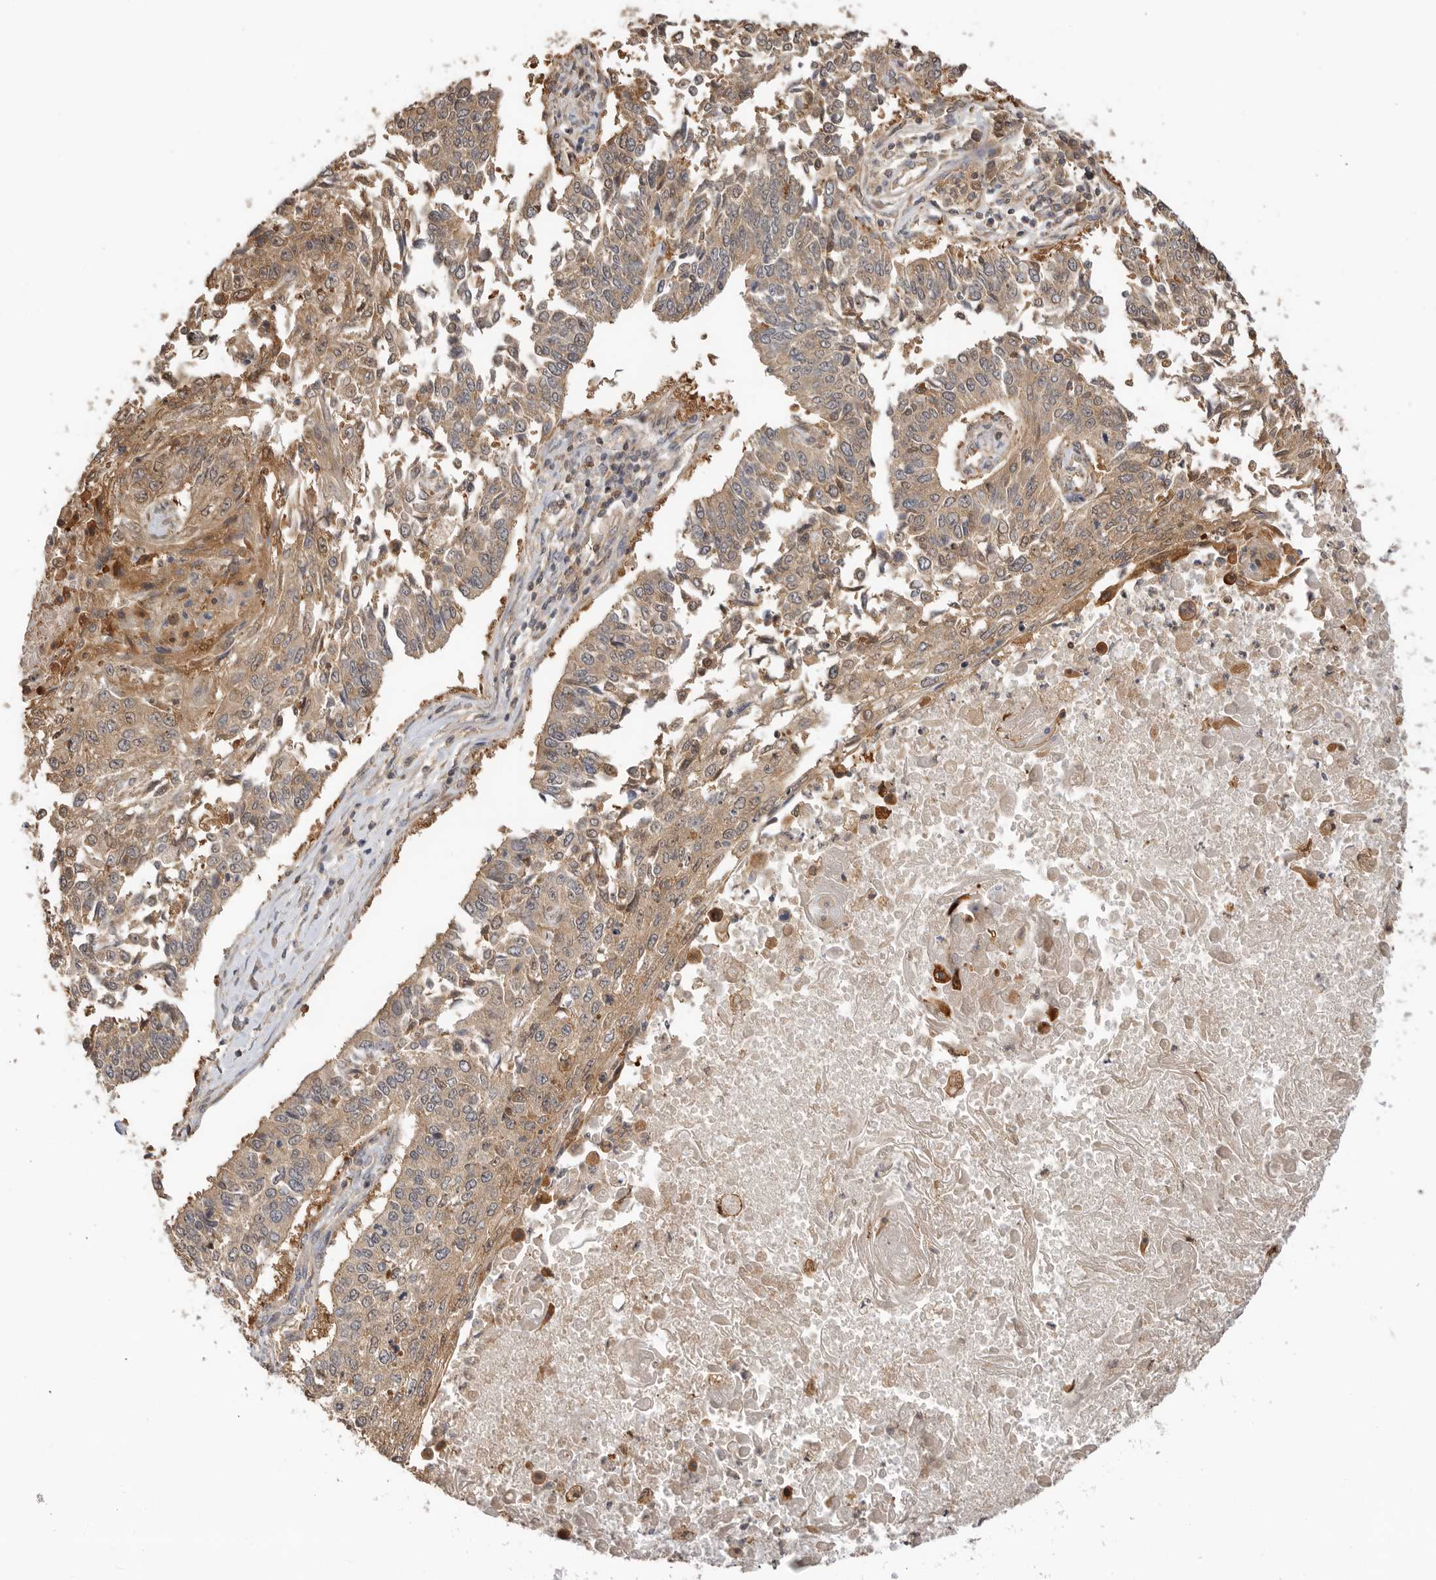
{"staining": {"intensity": "moderate", "quantity": "25%-75%", "location": "cytoplasmic/membranous"}, "tissue": "lung cancer", "cell_type": "Tumor cells", "image_type": "cancer", "snomed": [{"axis": "morphology", "description": "Normal tissue, NOS"}, {"axis": "morphology", "description": "Squamous cell carcinoma, NOS"}, {"axis": "topography", "description": "Cartilage tissue"}, {"axis": "topography", "description": "Bronchus"}, {"axis": "topography", "description": "Lung"}, {"axis": "topography", "description": "Peripheral nerve tissue"}], "caption": "High-magnification brightfield microscopy of lung squamous cell carcinoma stained with DAB (brown) and counterstained with hematoxylin (blue). tumor cells exhibit moderate cytoplasmic/membranous positivity is identified in approximately25%-75% of cells.", "gene": "CLDN12", "patient": {"sex": "female", "age": 49}}